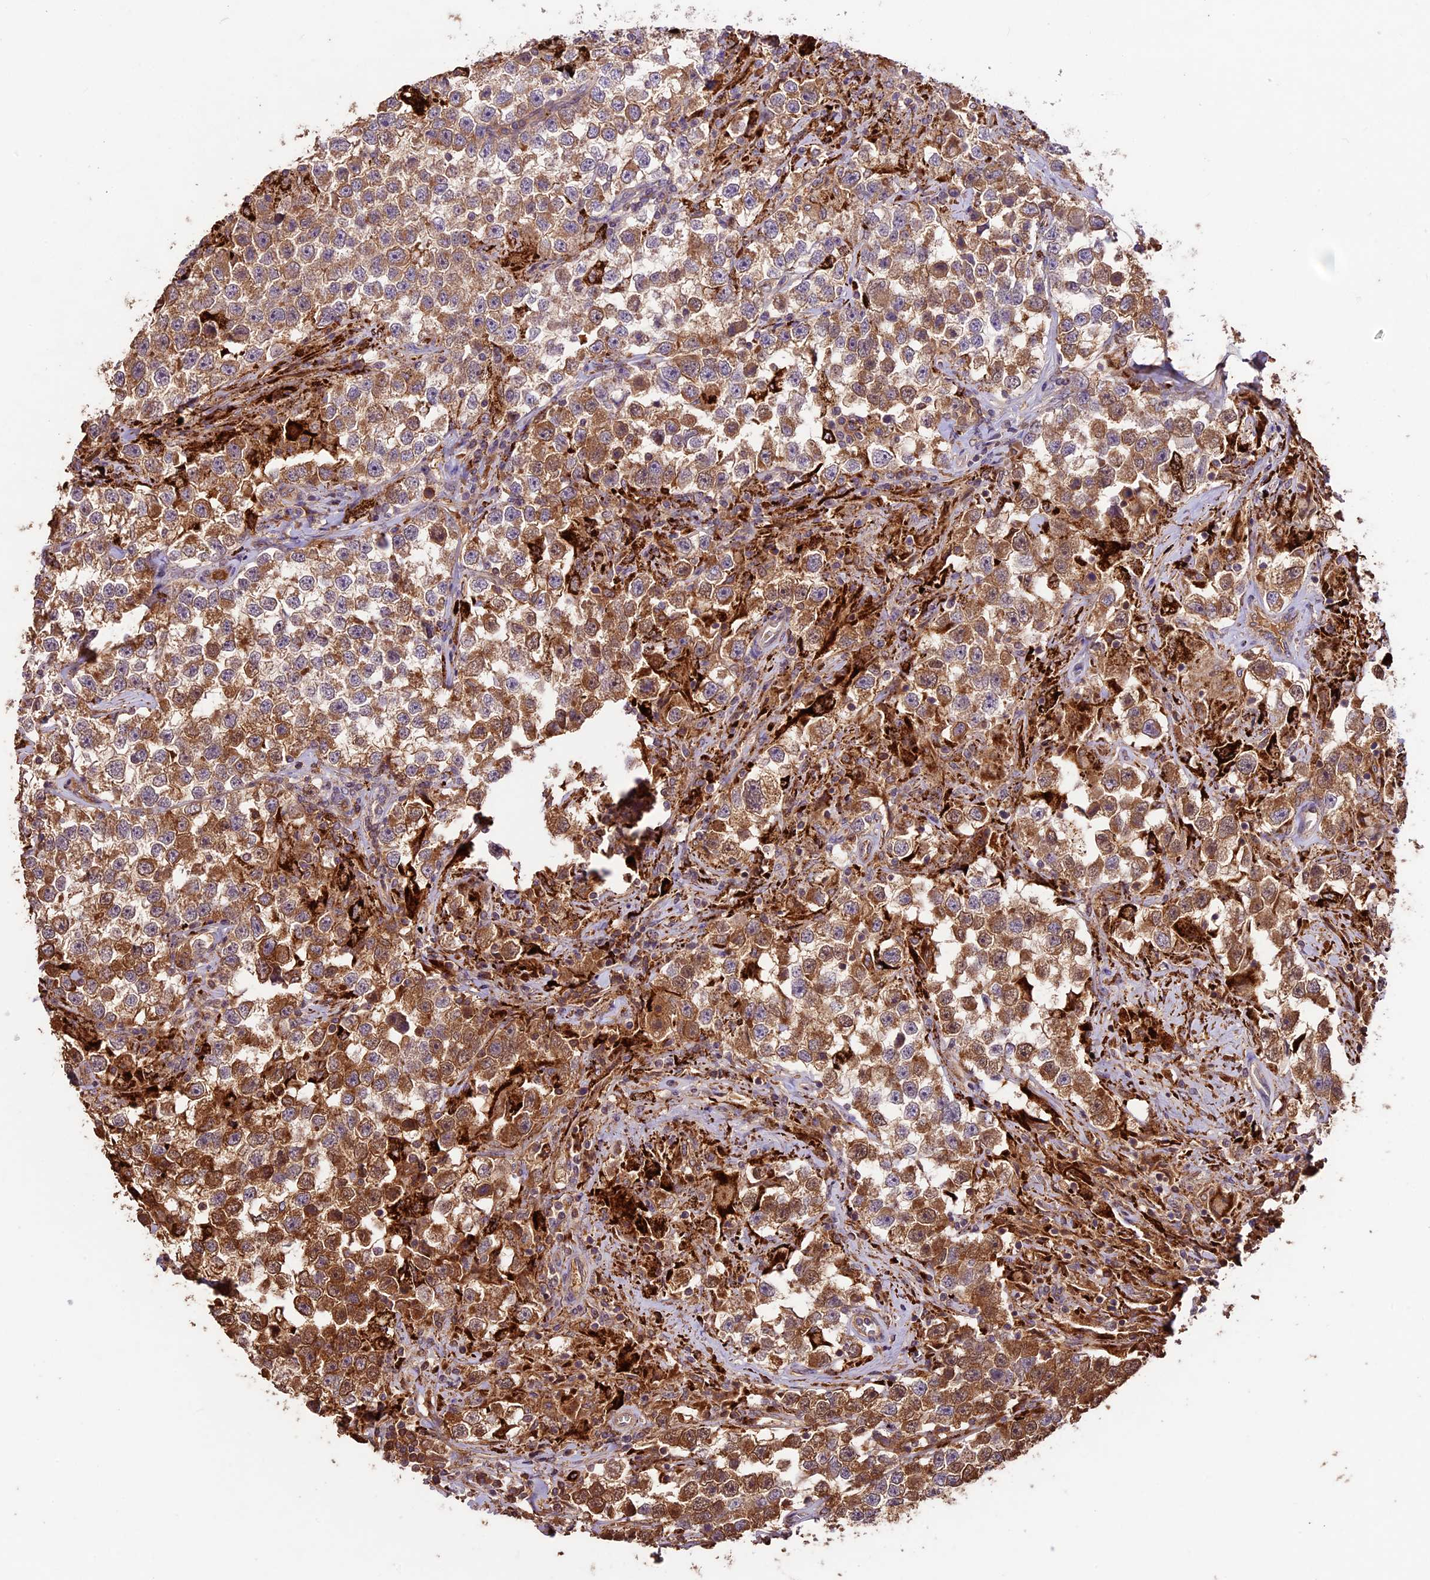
{"staining": {"intensity": "moderate", "quantity": ">75%", "location": "cytoplasmic/membranous"}, "tissue": "testis cancer", "cell_type": "Tumor cells", "image_type": "cancer", "snomed": [{"axis": "morphology", "description": "Seminoma, NOS"}, {"axis": "topography", "description": "Testis"}], "caption": "Immunohistochemical staining of testis cancer shows medium levels of moderate cytoplasmic/membranous expression in approximately >75% of tumor cells.", "gene": "CRLF1", "patient": {"sex": "male", "age": 46}}